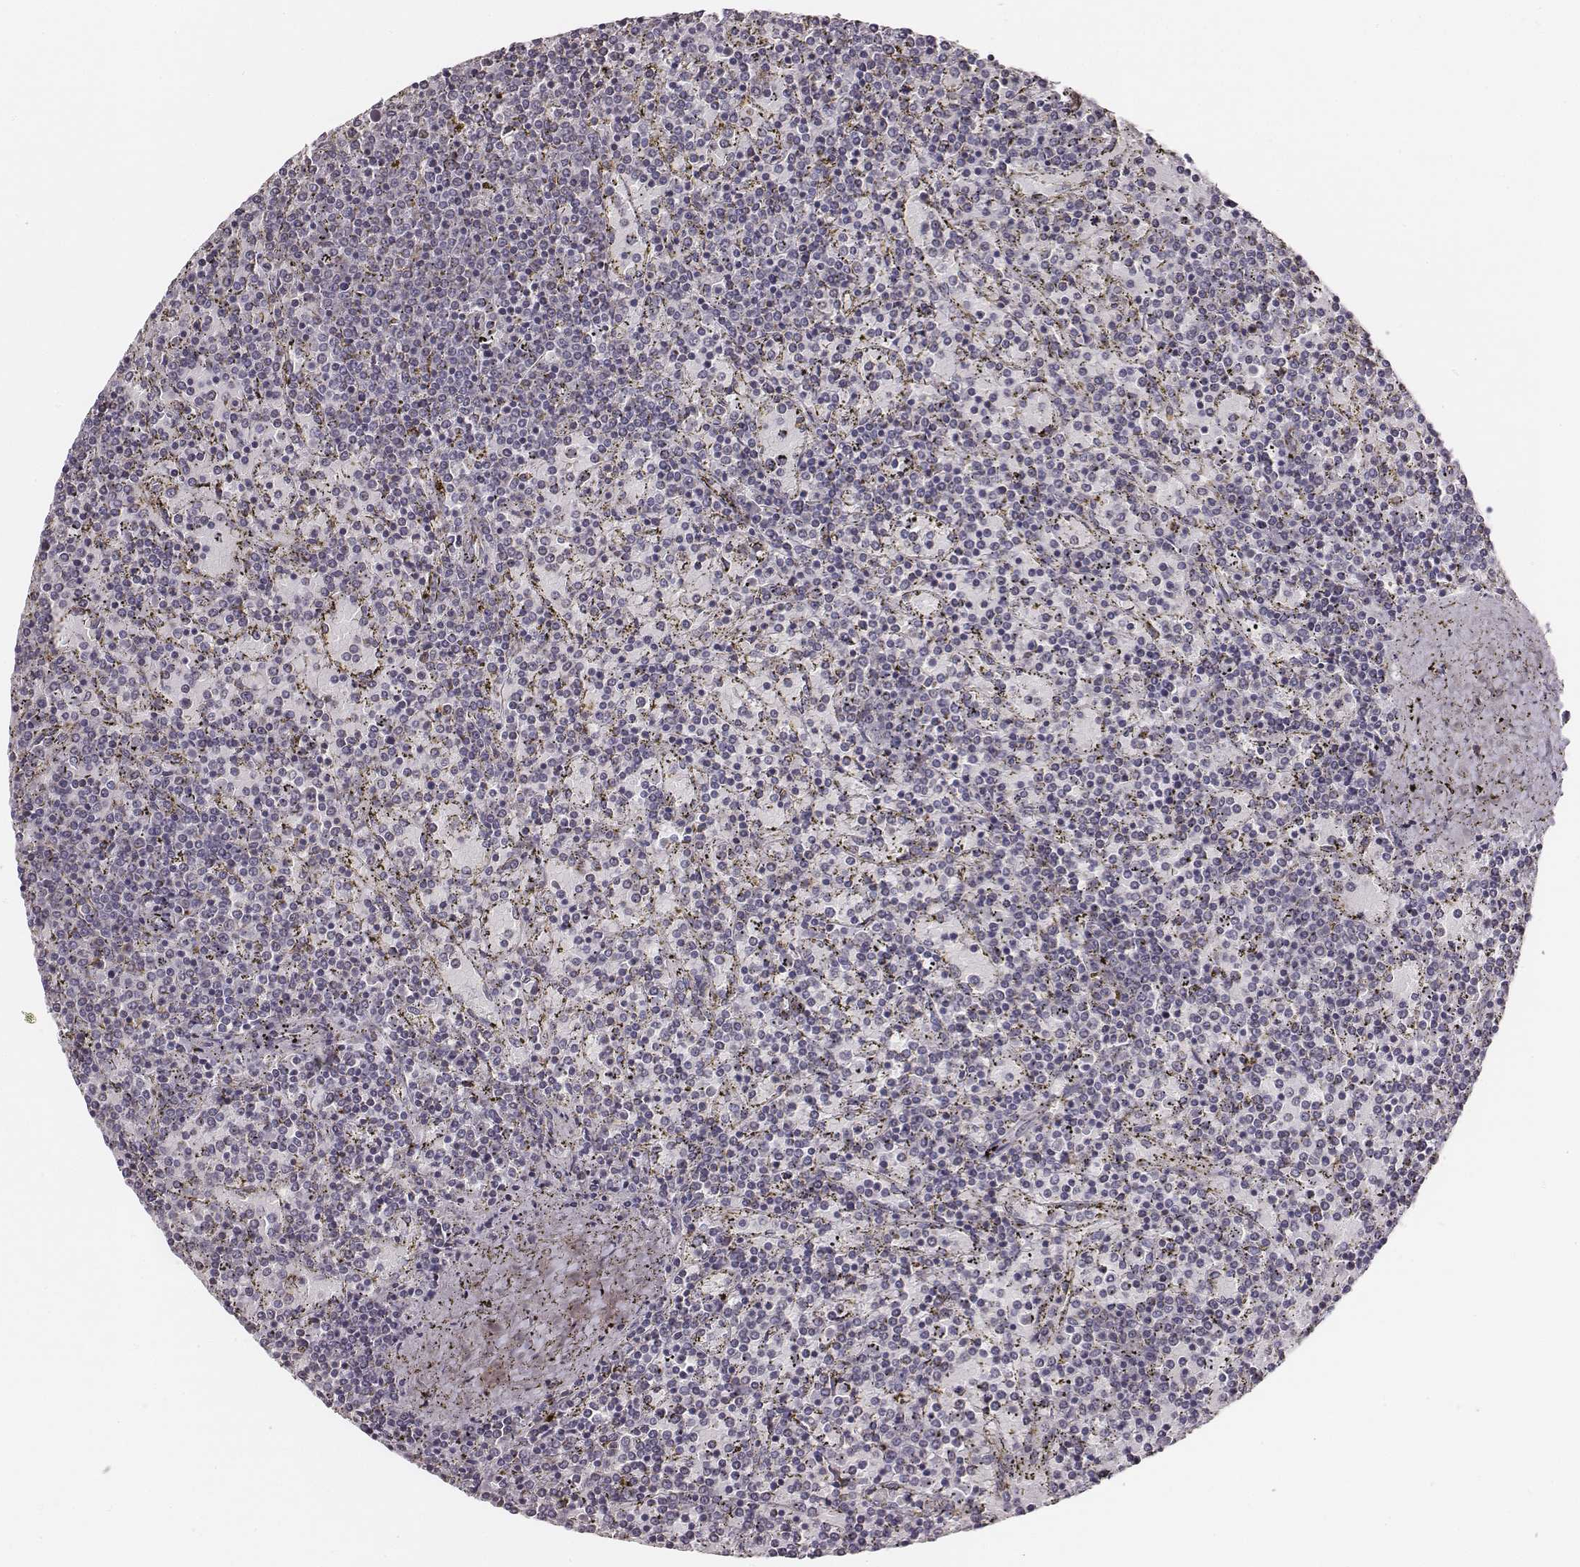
{"staining": {"intensity": "negative", "quantity": "none", "location": "none"}, "tissue": "lymphoma", "cell_type": "Tumor cells", "image_type": "cancer", "snomed": [{"axis": "morphology", "description": "Malignant lymphoma, non-Hodgkin's type, Low grade"}, {"axis": "topography", "description": "Spleen"}], "caption": "Photomicrograph shows no protein expression in tumor cells of lymphoma tissue.", "gene": "UBL4B", "patient": {"sex": "female", "age": 77}}